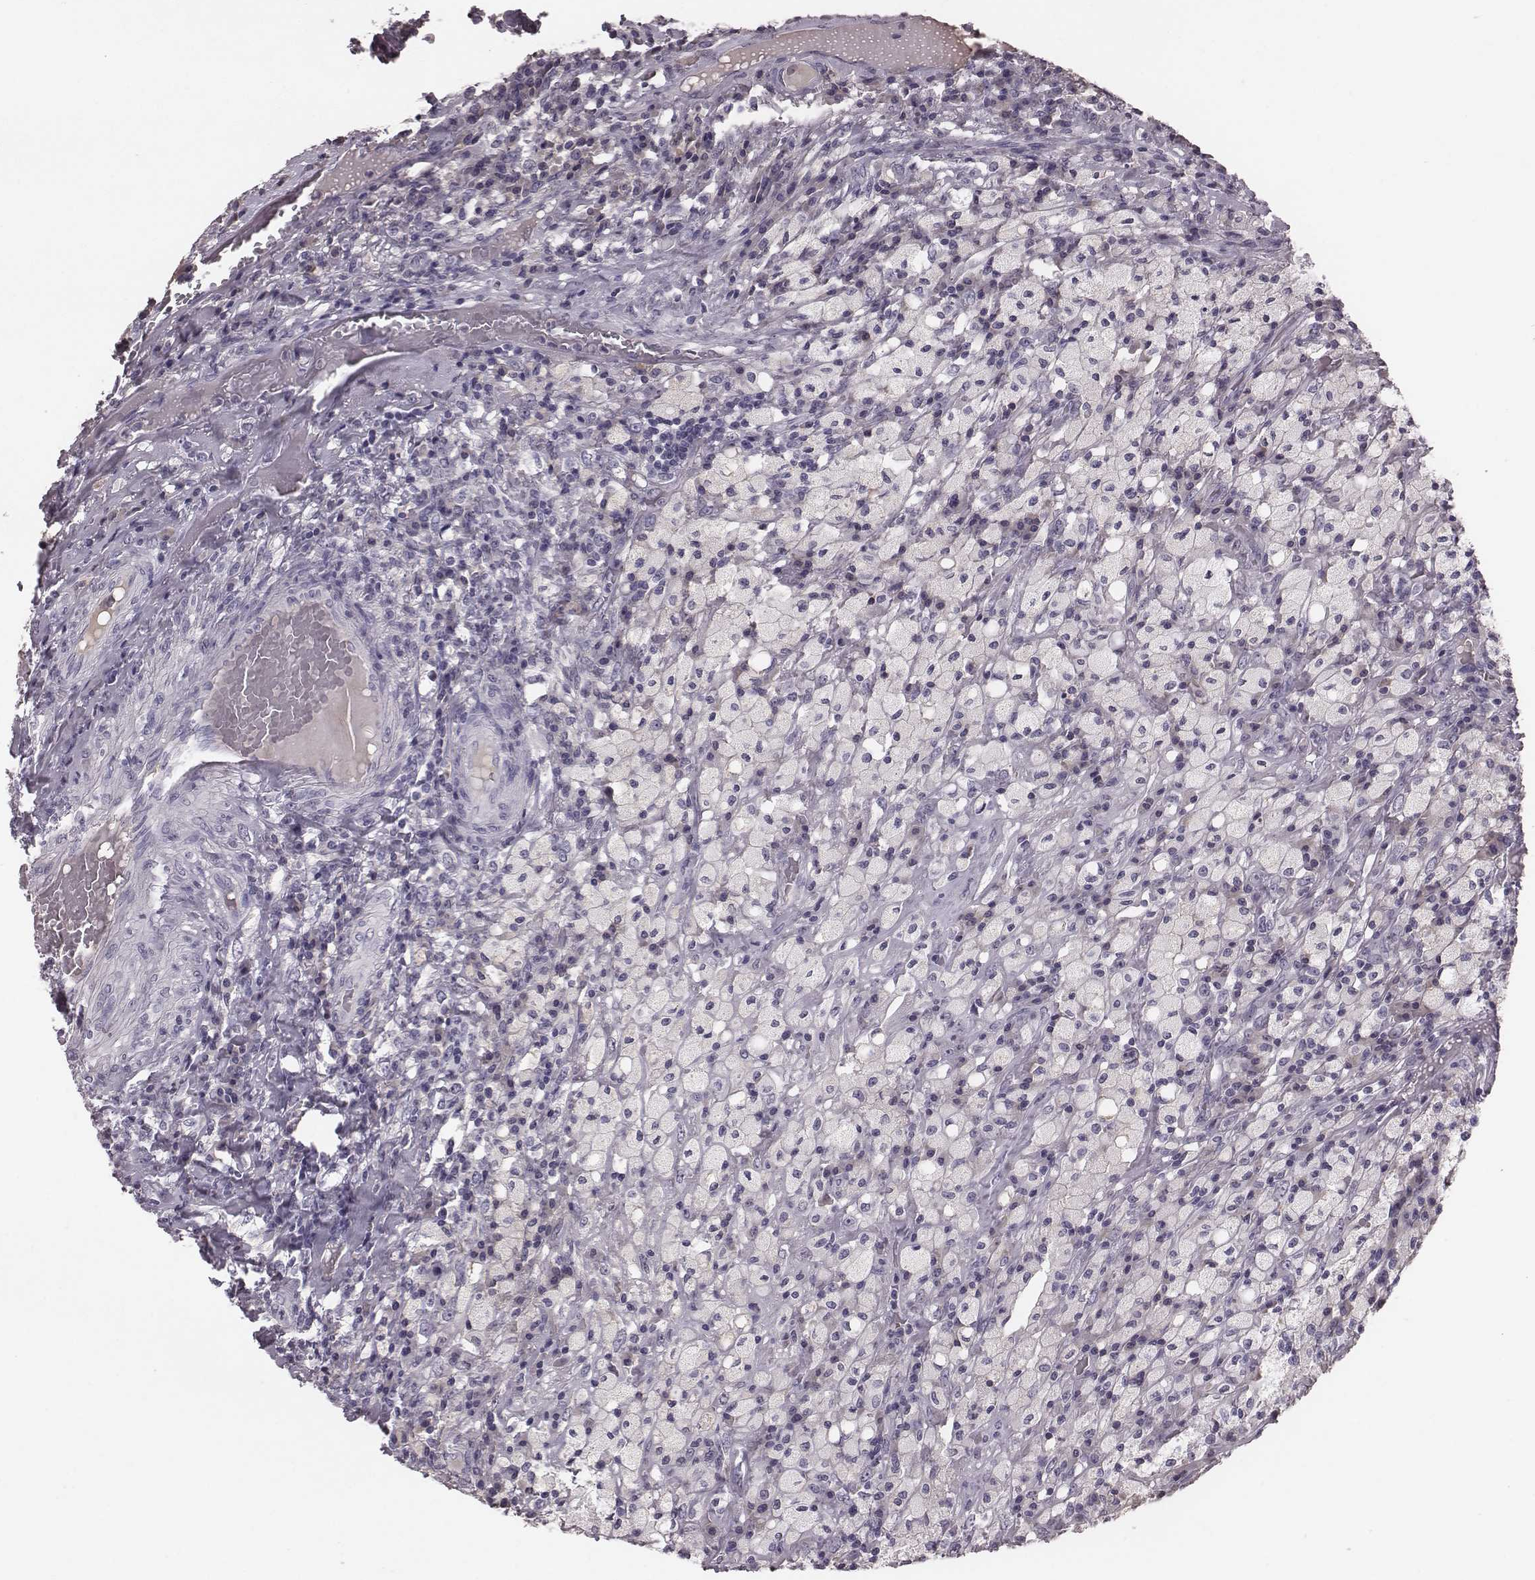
{"staining": {"intensity": "negative", "quantity": "none", "location": "none"}, "tissue": "testis cancer", "cell_type": "Tumor cells", "image_type": "cancer", "snomed": [{"axis": "morphology", "description": "Necrosis, NOS"}, {"axis": "morphology", "description": "Carcinoma, Embryonal, NOS"}, {"axis": "topography", "description": "Testis"}], "caption": "There is no significant staining in tumor cells of testis cancer. (Stains: DAB (3,3'-diaminobenzidine) IHC with hematoxylin counter stain, Microscopy: brightfield microscopy at high magnification).", "gene": "SMIM24", "patient": {"sex": "male", "age": 19}}